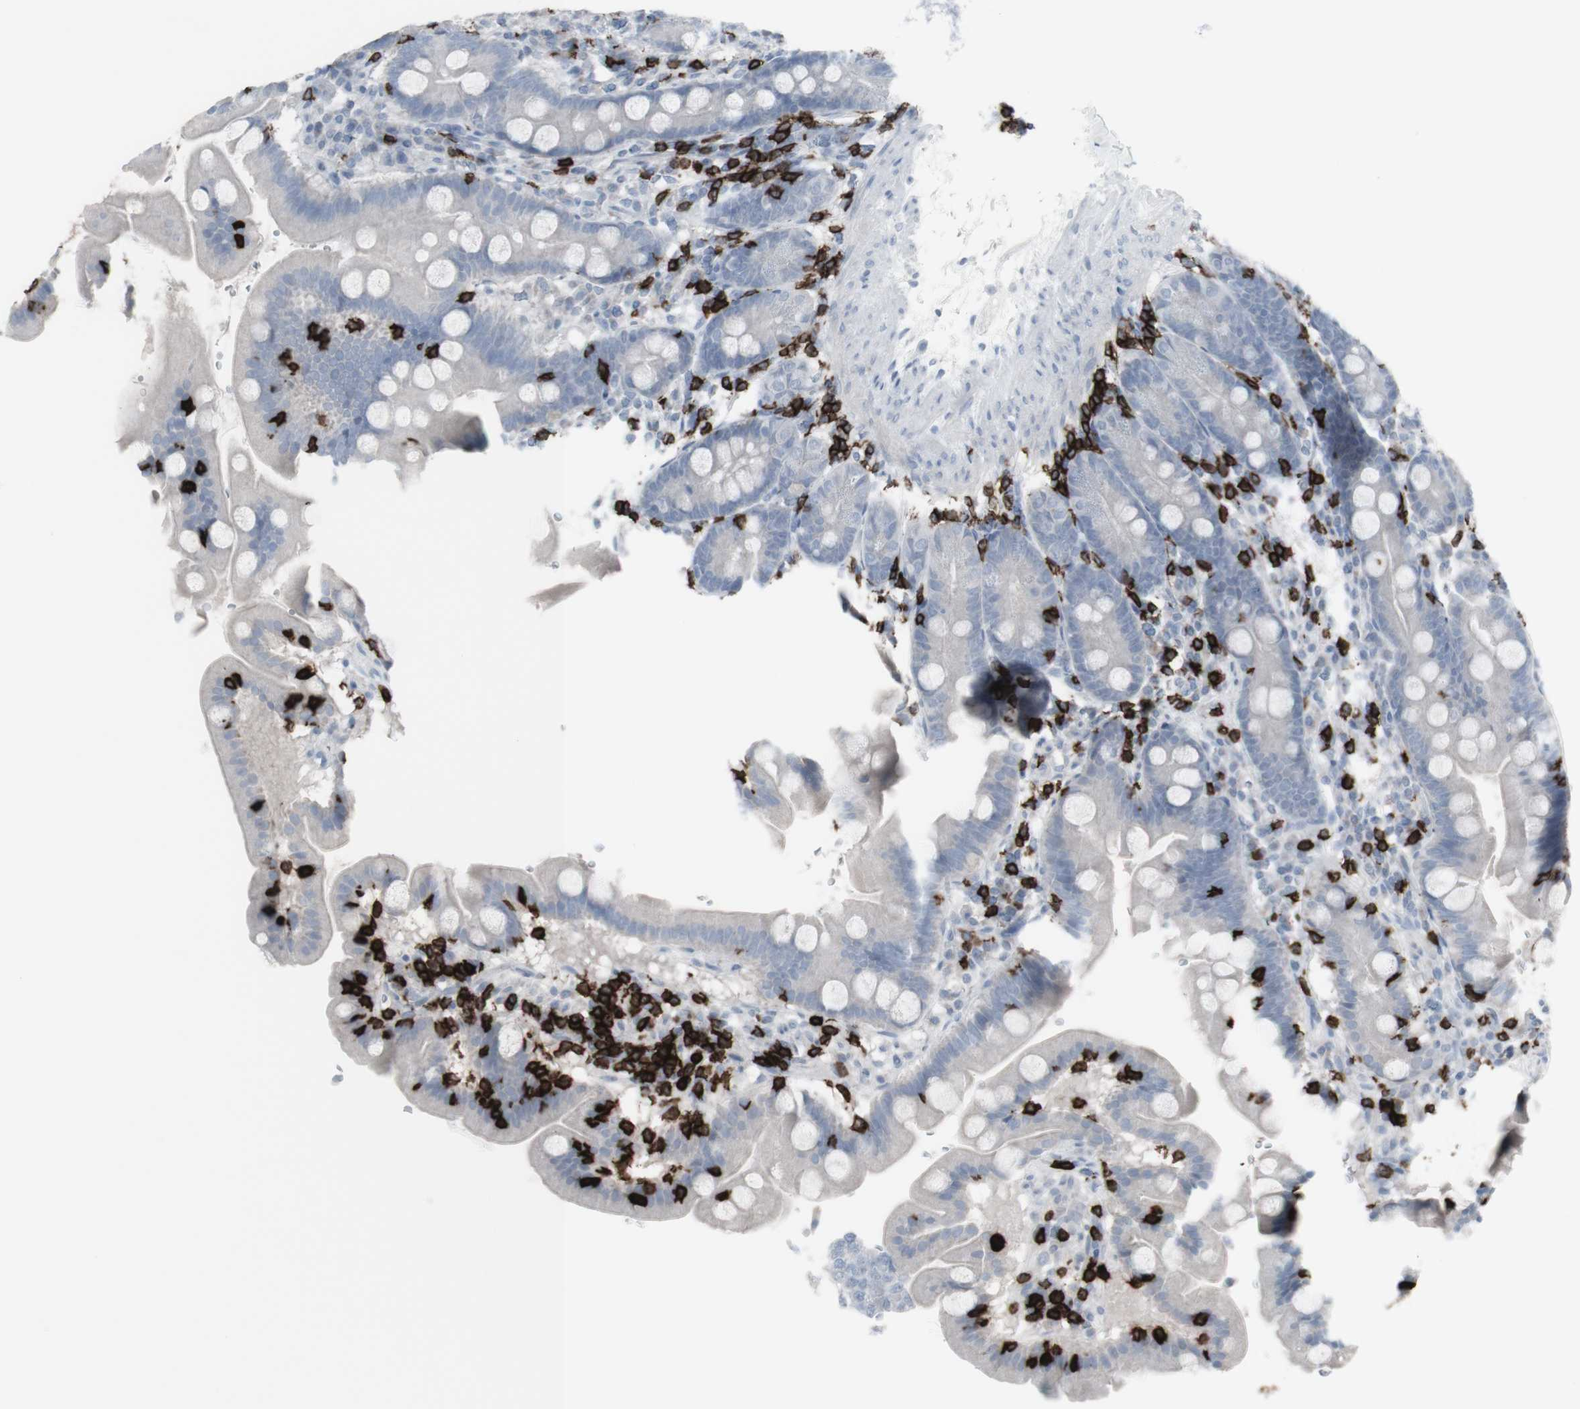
{"staining": {"intensity": "negative", "quantity": "none", "location": "none"}, "tissue": "duodenum", "cell_type": "Glandular cells", "image_type": "normal", "snomed": [{"axis": "morphology", "description": "Normal tissue, NOS"}, {"axis": "topography", "description": "Duodenum"}], "caption": "Immunohistochemistry micrograph of benign duodenum stained for a protein (brown), which exhibits no positivity in glandular cells. (Brightfield microscopy of DAB IHC at high magnification).", "gene": "CD247", "patient": {"sex": "male", "age": 50}}